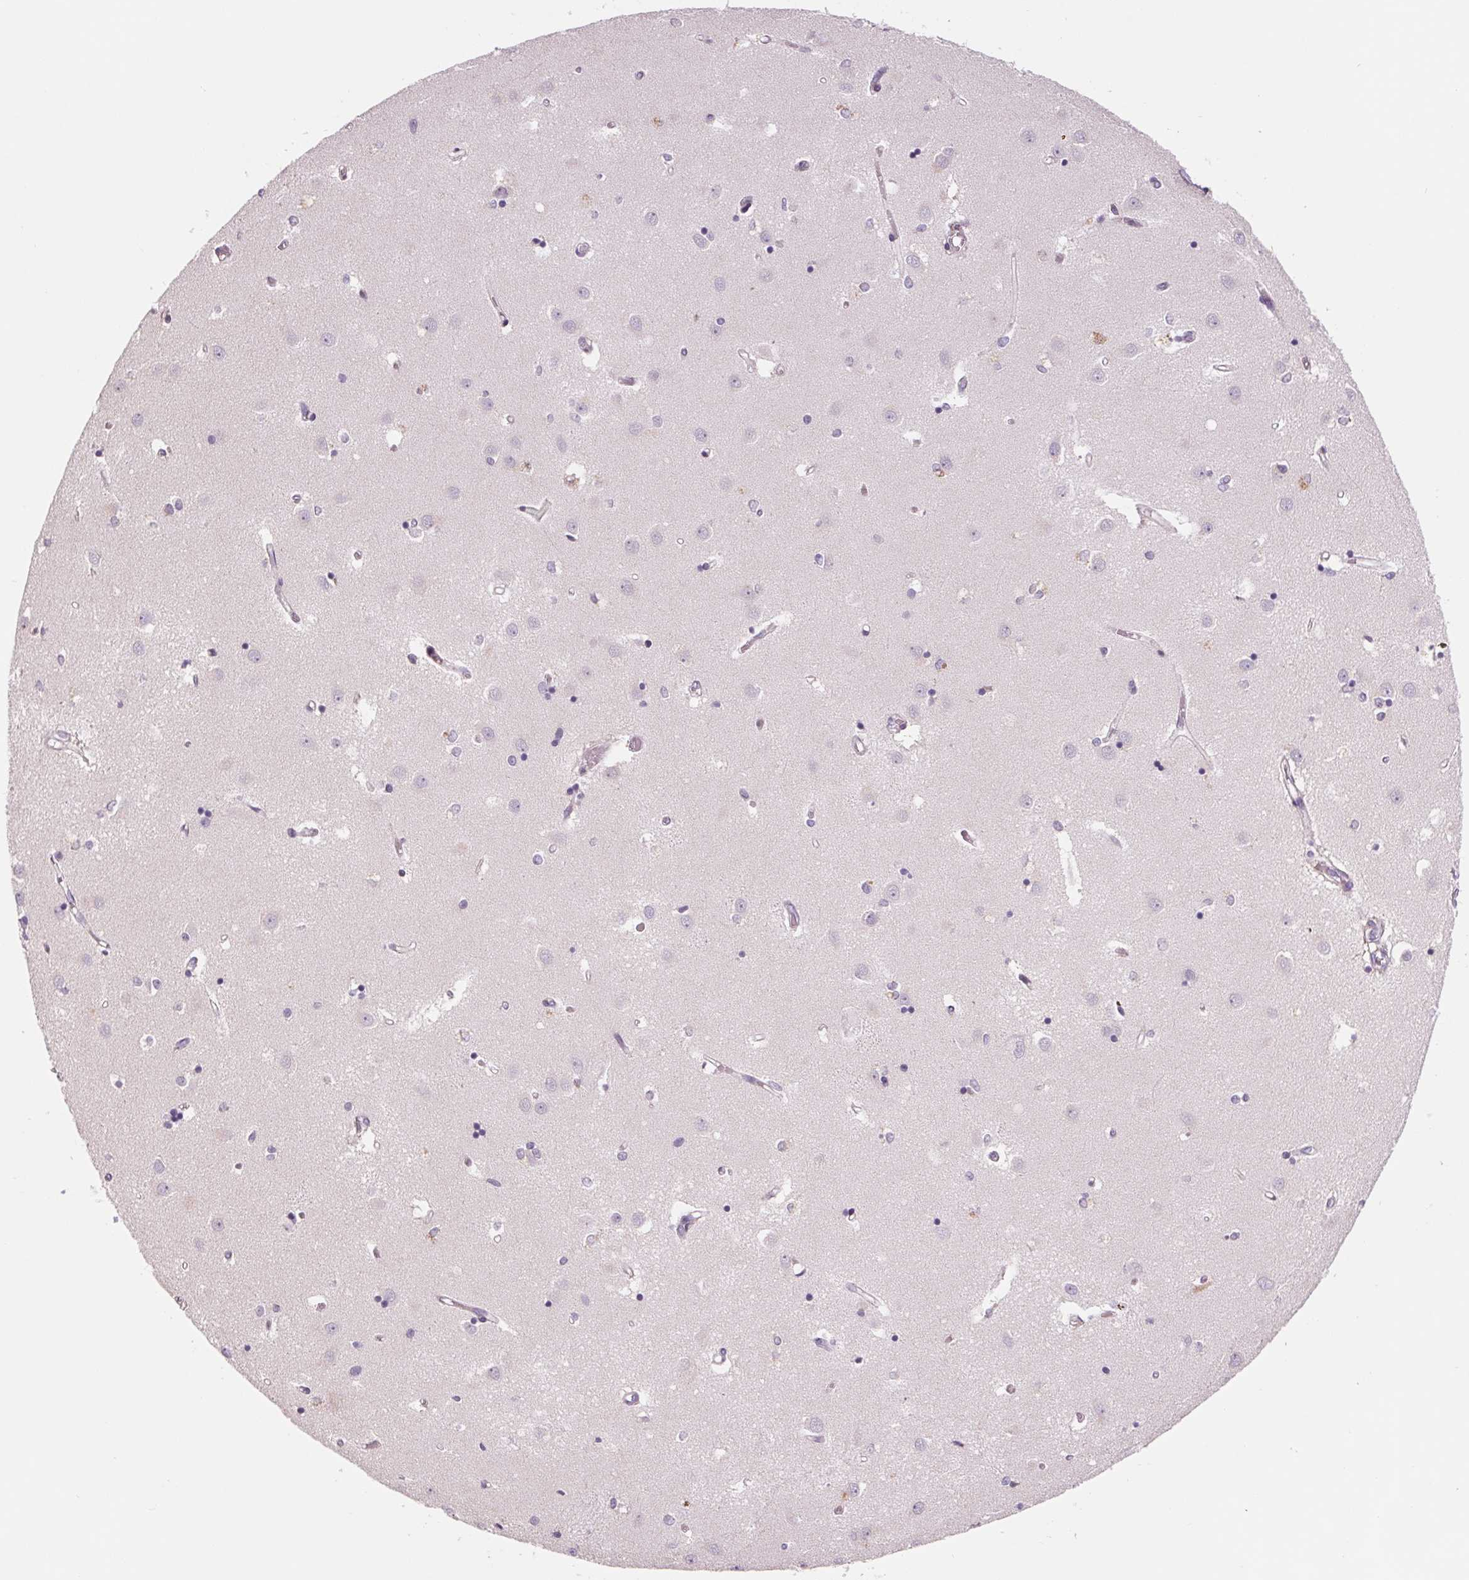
{"staining": {"intensity": "negative", "quantity": "none", "location": "none"}, "tissue": "caudate", "cell_type": "Glial cells", "image_type": "normal", "snomed": [{"axis": "morphology", "description": "Normal tissue, NOS"}, {"axis": "topography", "description": "Lateral ventricle wall"}], "caption": "This is a micrograph of immunohistochemistry (IHC) staining of unremarkable caudate, which shows no staining in glial cells.", "gene": "SAMD5", "patient": {"sex": "male", "age": 54}}